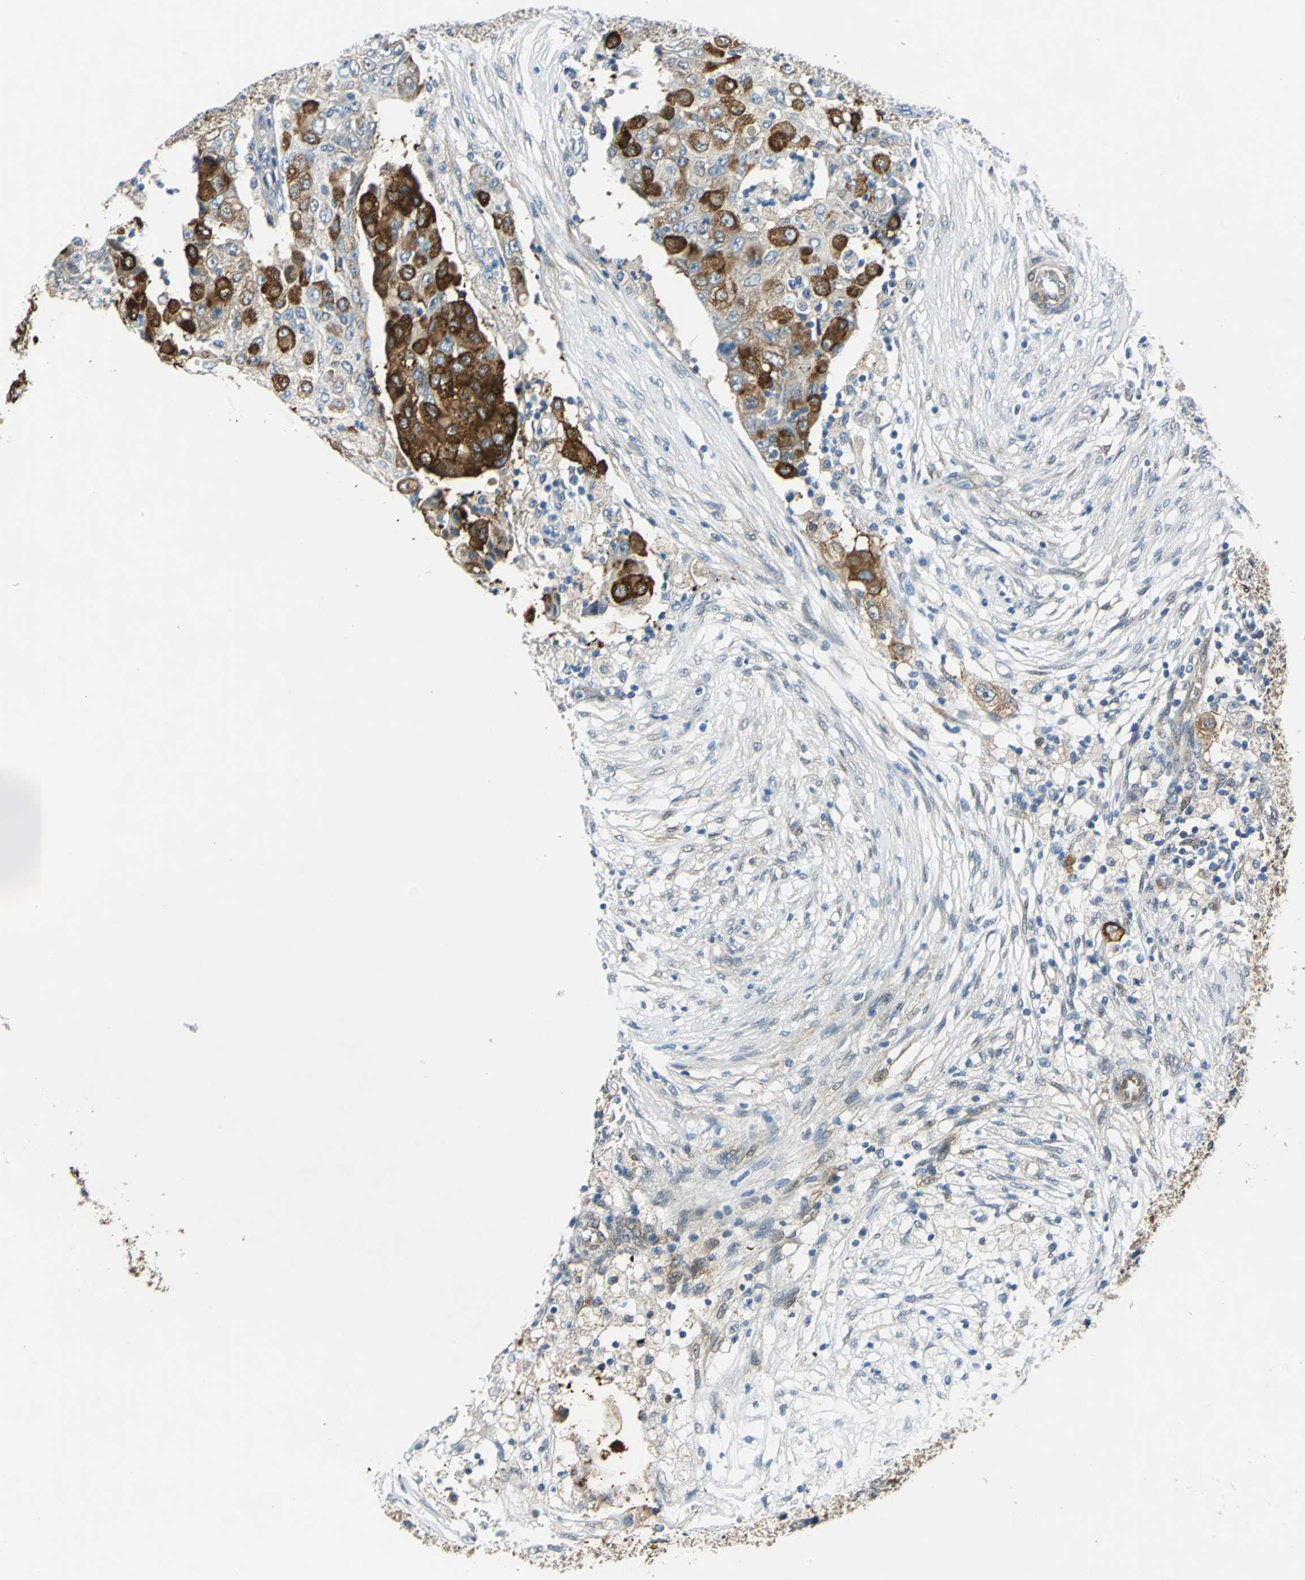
{"staining": {"intensity": "moderate", "quantity": "25%-75%", "location": "cytoplasmic/membranous"}, "tissue": "ovarian cancer", "cell_type": "Tumor cells", "image_type": "cancer", "snomed": [{"axis": "morphology", "description": "Carcinoma, endometroid"}, {"axis": "topography", "description": "Ovary"}], "caption": "Moderate cytoplasmic/membranous staining for a protein is seen in about 25%-75% of tumor cells of ovarian cancer (endometroid carcinoma) using immunohistochemistry.", "gene": "HSPB1", "patient": {"sex": "female", "age": 42}}